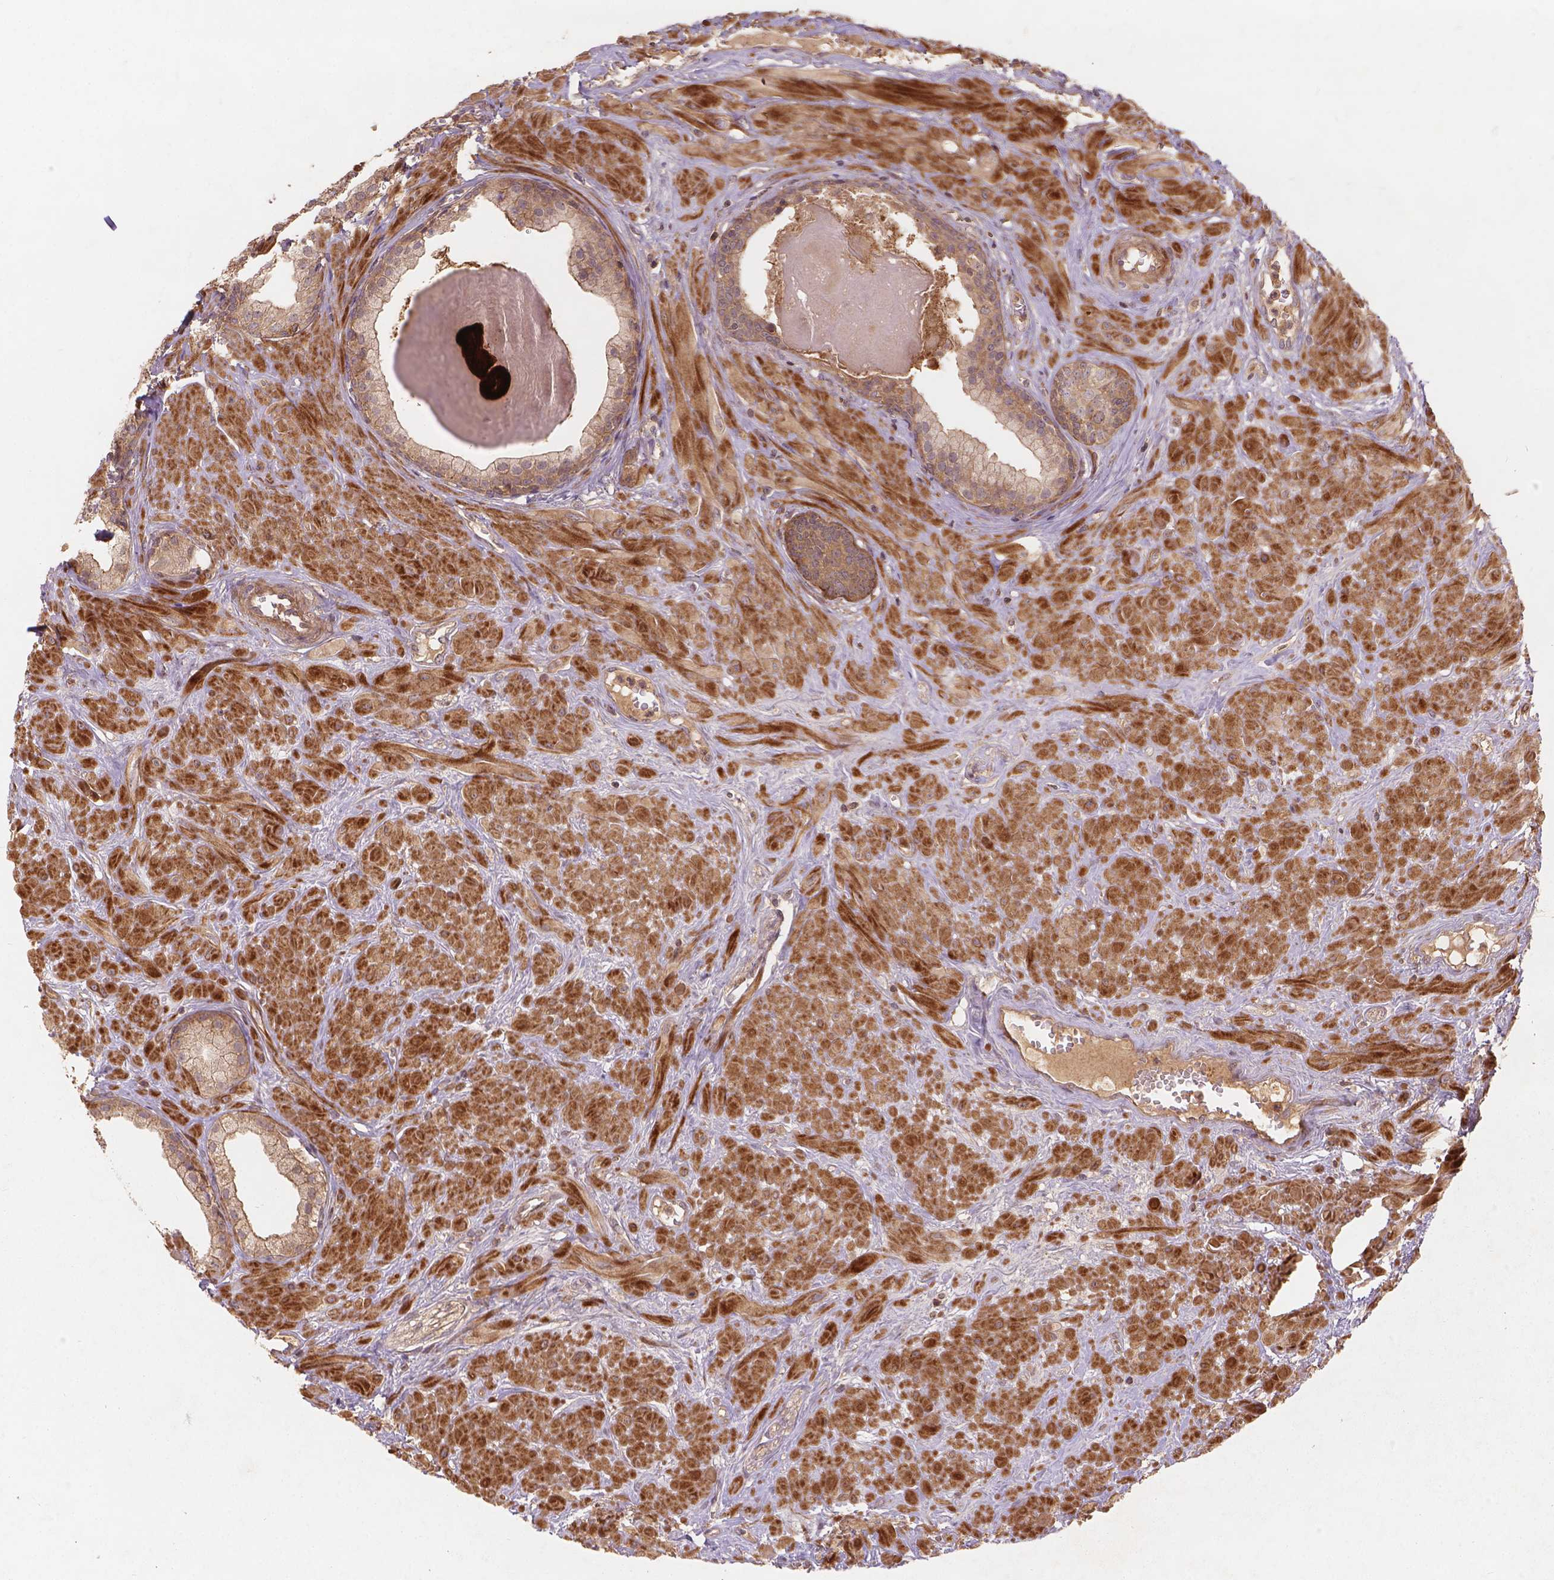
{"staining": {"intensity": "moderate", "quantity": ">75%", "location": "cytoplasmic/membranous"}, "tissue": "prostate", "cell_type": "Glandular cells", "image_type": "normal", "snomed": [{"axis": "morphology", "description": "Normal tissue, NOS"}, {"axis": "topography", "description": "Prostate"}], "caption": "The photomicrograph exhibits immunohistochemical staining of benign prostate. There is moderate cytoplasmic/membranous positivity is identified in approximately >75% of glandular cells.", "gene": "XPR1", "patient": {"sex": "male", "age": 48}}